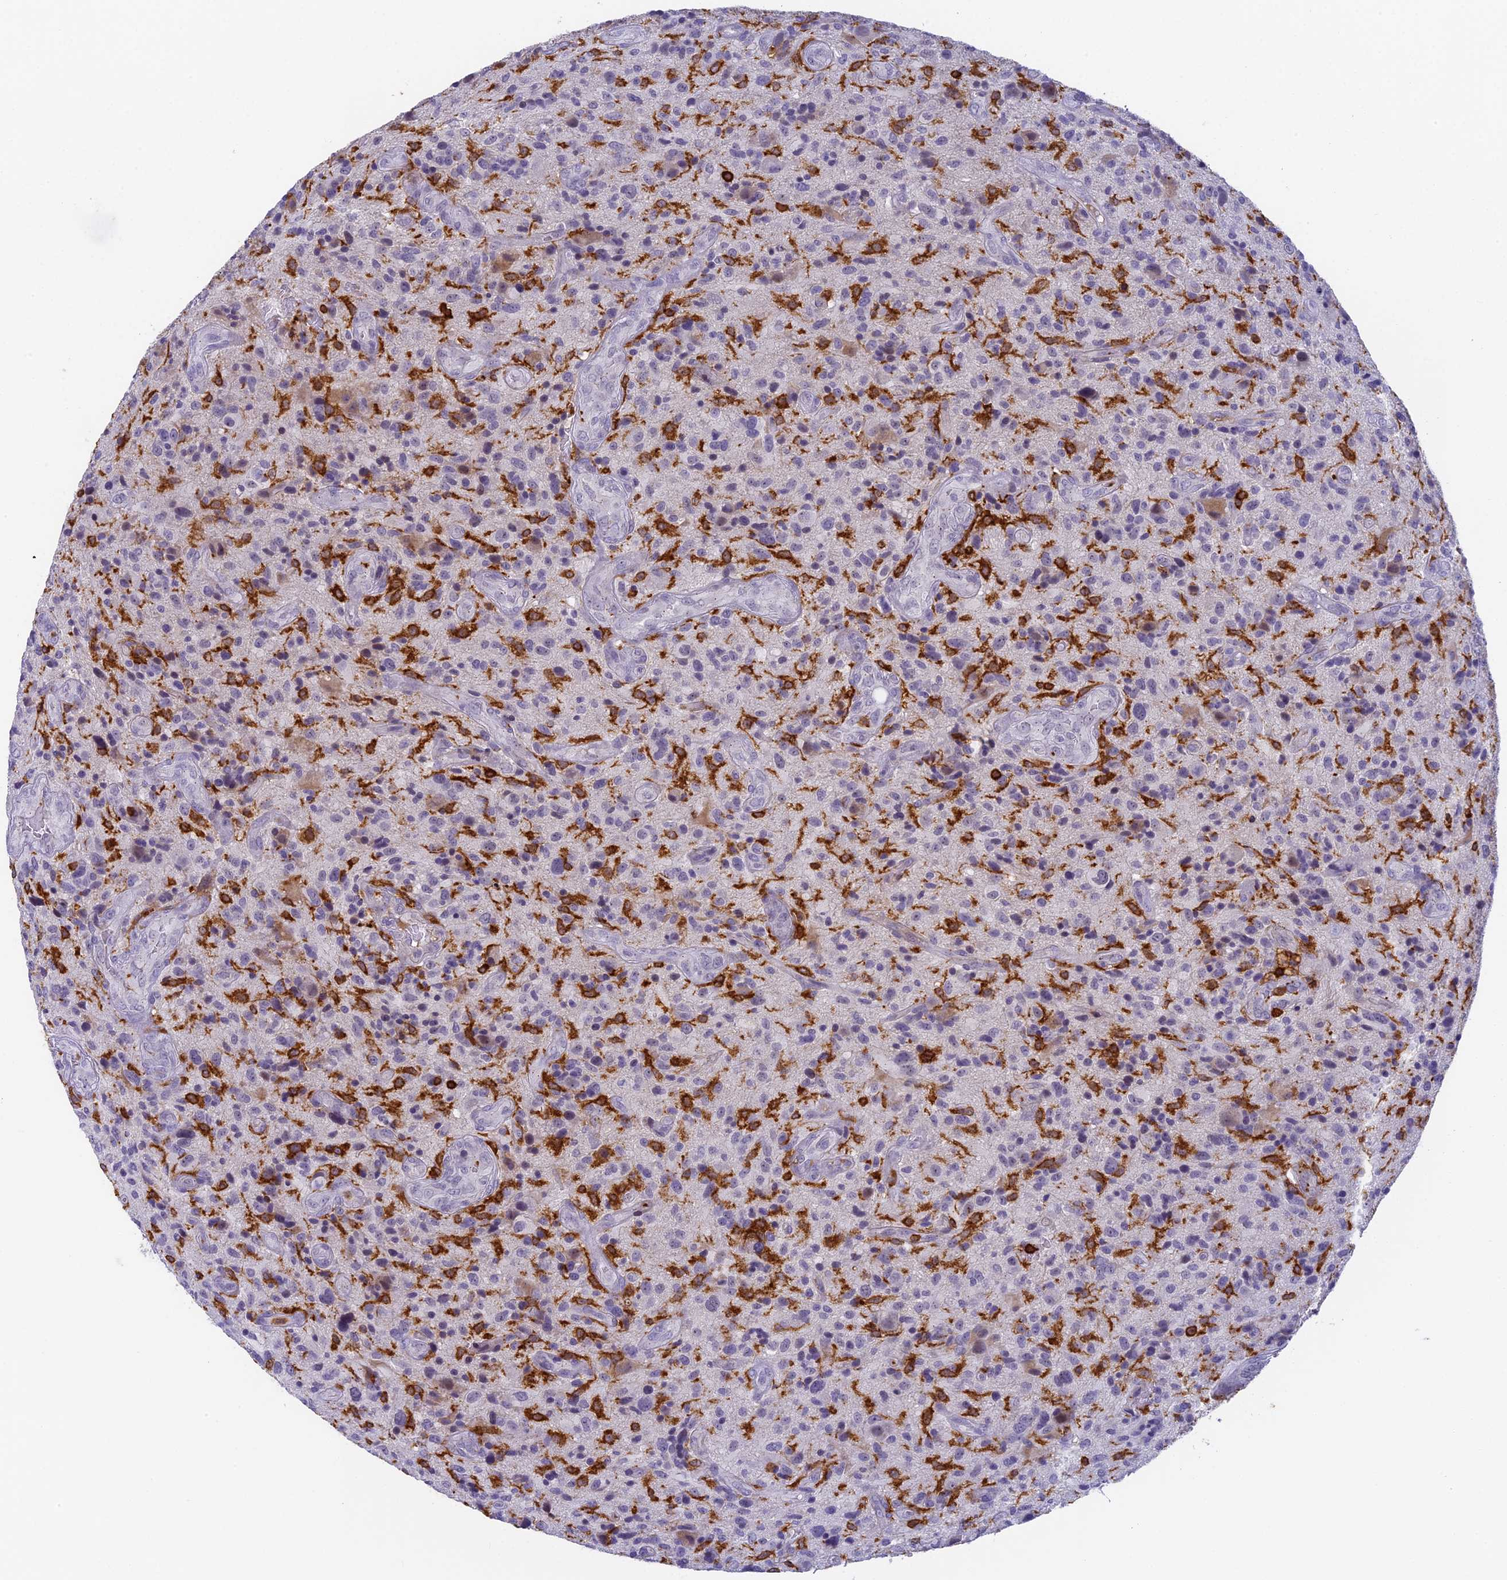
{"staining": {"intensity": "negative", "quantity": "none", "location": "none"}, "tissue": "glioma", "cell_type": "Tumor cells", "image_type": "cancer", "snomed": [{"axis": "morphology", "description": "Glioma, malignant, High grade"}, {"axis": "topography", "description": "Brain"}], "caption": "There is no significant expression in tumor cells of malignant high-grade glioma.", "gene": "FYB1", "patient": {"sex": "male", "age": 47}}